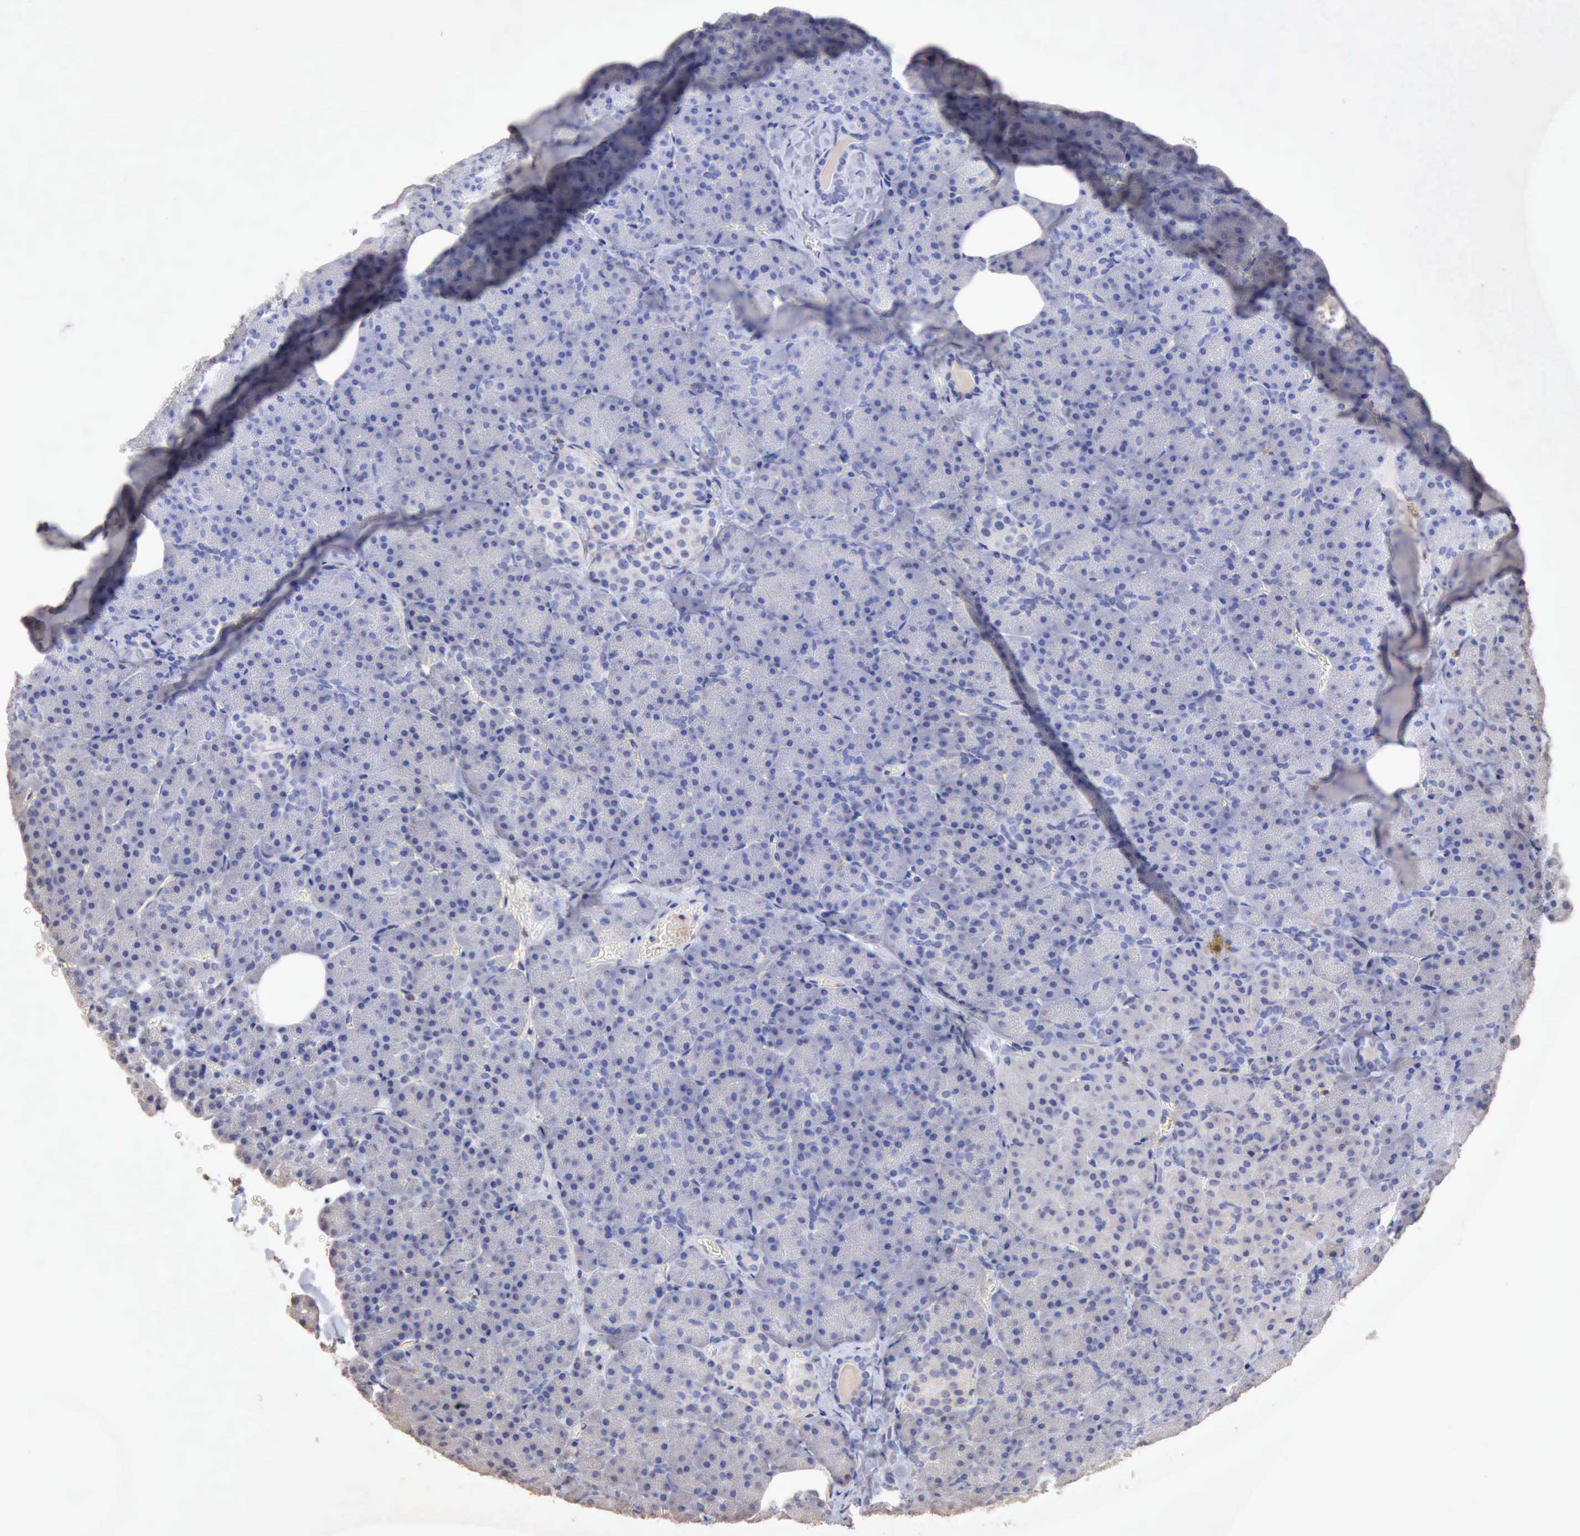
{"staining": {"intensity": "negative", "quantity": "none", "location": "none"}, "tissue": "pancreas", "cell_type": "Exocrine glandular cells", "image_type": "normal", "snomed": [{"axis": "morphology", "description": "Normal tissue, NOS"}, {"axis": "topography", "description": "Pancreas"}], "caption": "Human pancreas stained for a protein using IHC exhibits no staining in exocrine glandular cells.", "gene": "KRT6B", "patient": {"sex": "female", "age": 35}}